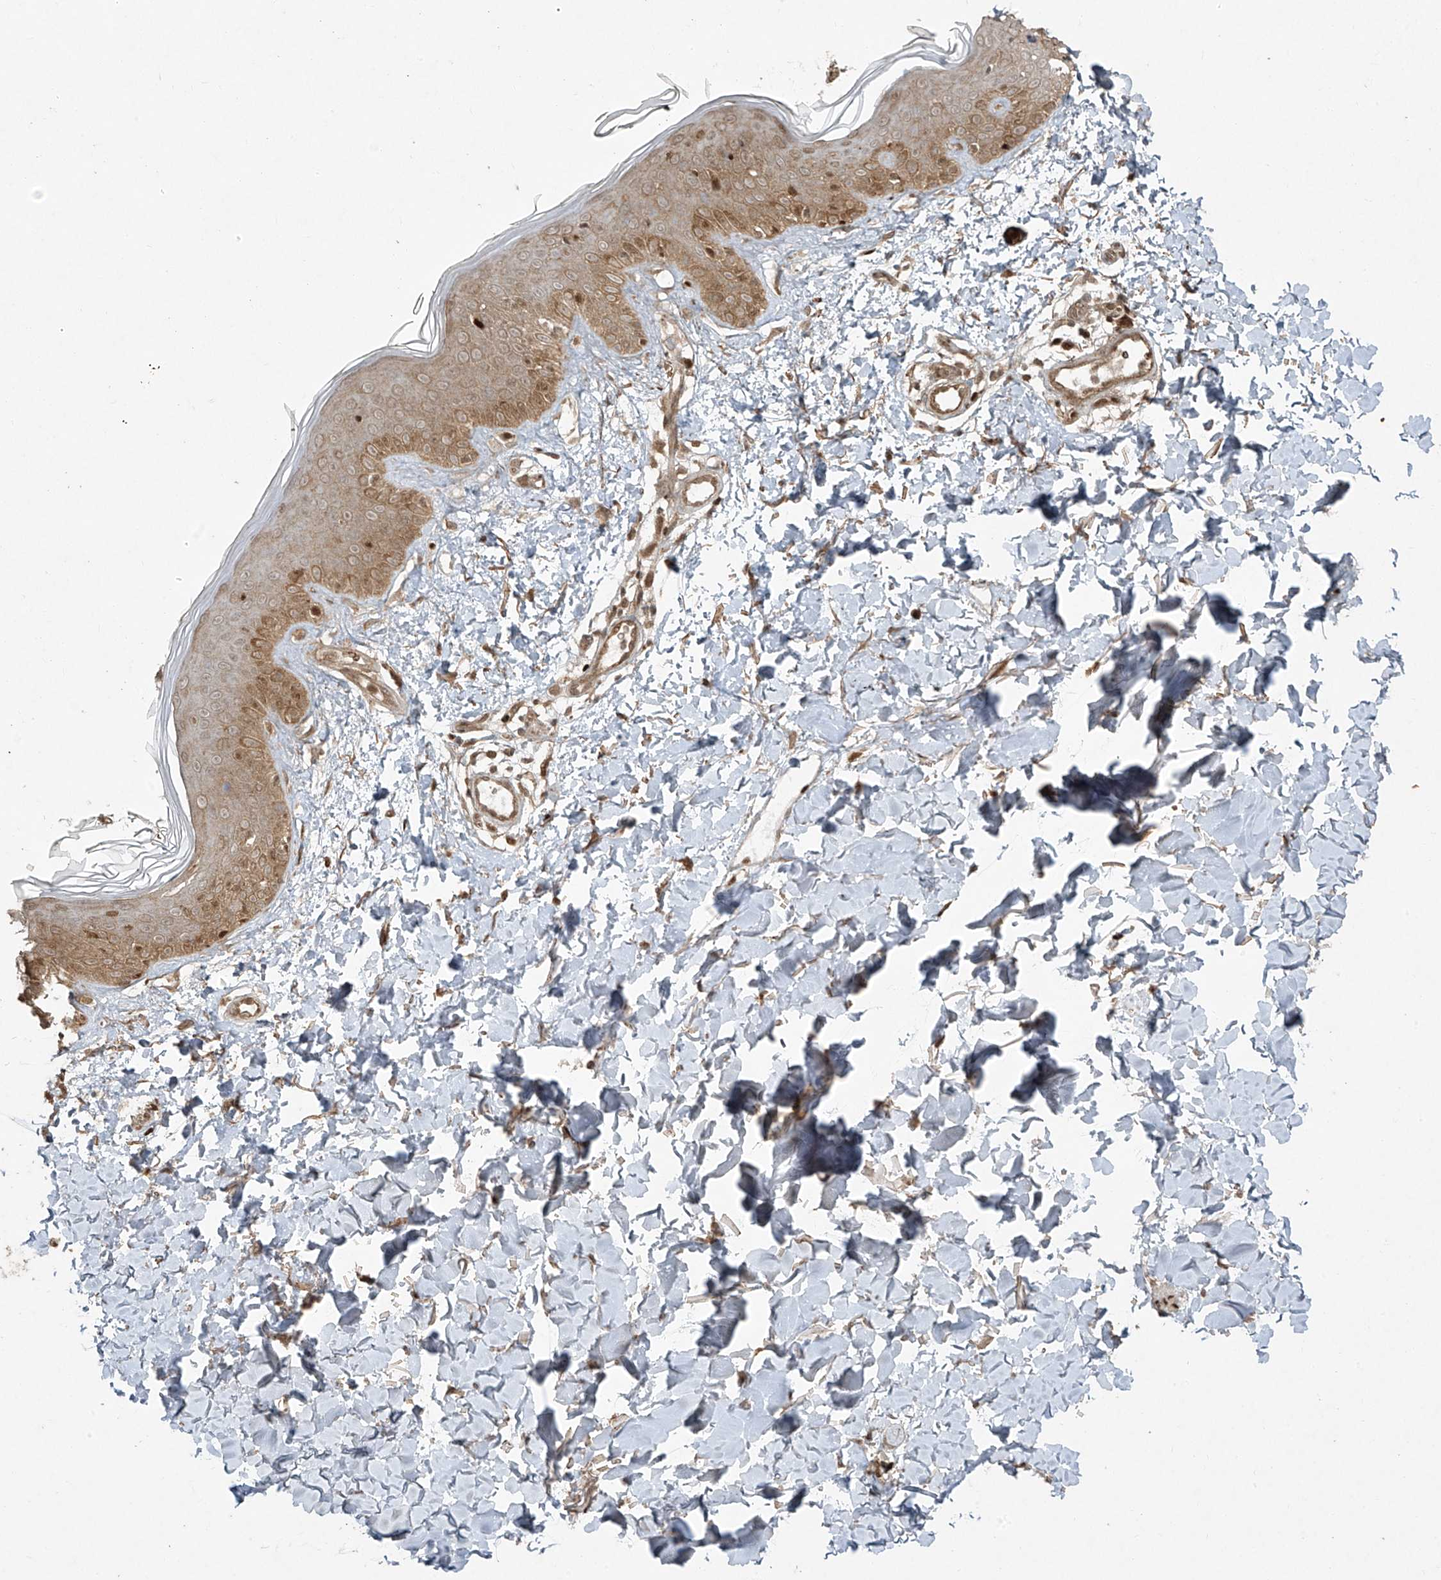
{"staining": {"intensity": "moderate", "quantity": ">75%", "location": "cytoplasmic/membranous,nuclear"}, "tissue": "skin", "cell_type": "Fibroblasts", "image_type": "normal", "snomed": [{"axis": "morphology", "description": "Normal tissue, NOS"}, {"axis": "topography", "description": "Skin"}], "caption": "Unremarkable skin reveals moderate cytoplasmic/membranous,nuclear expression in about >75% of fibroblasts, visualized by immunohistochemistry.", "gene": "TTC22", "patient": {"sex": "male", "age": 37}}